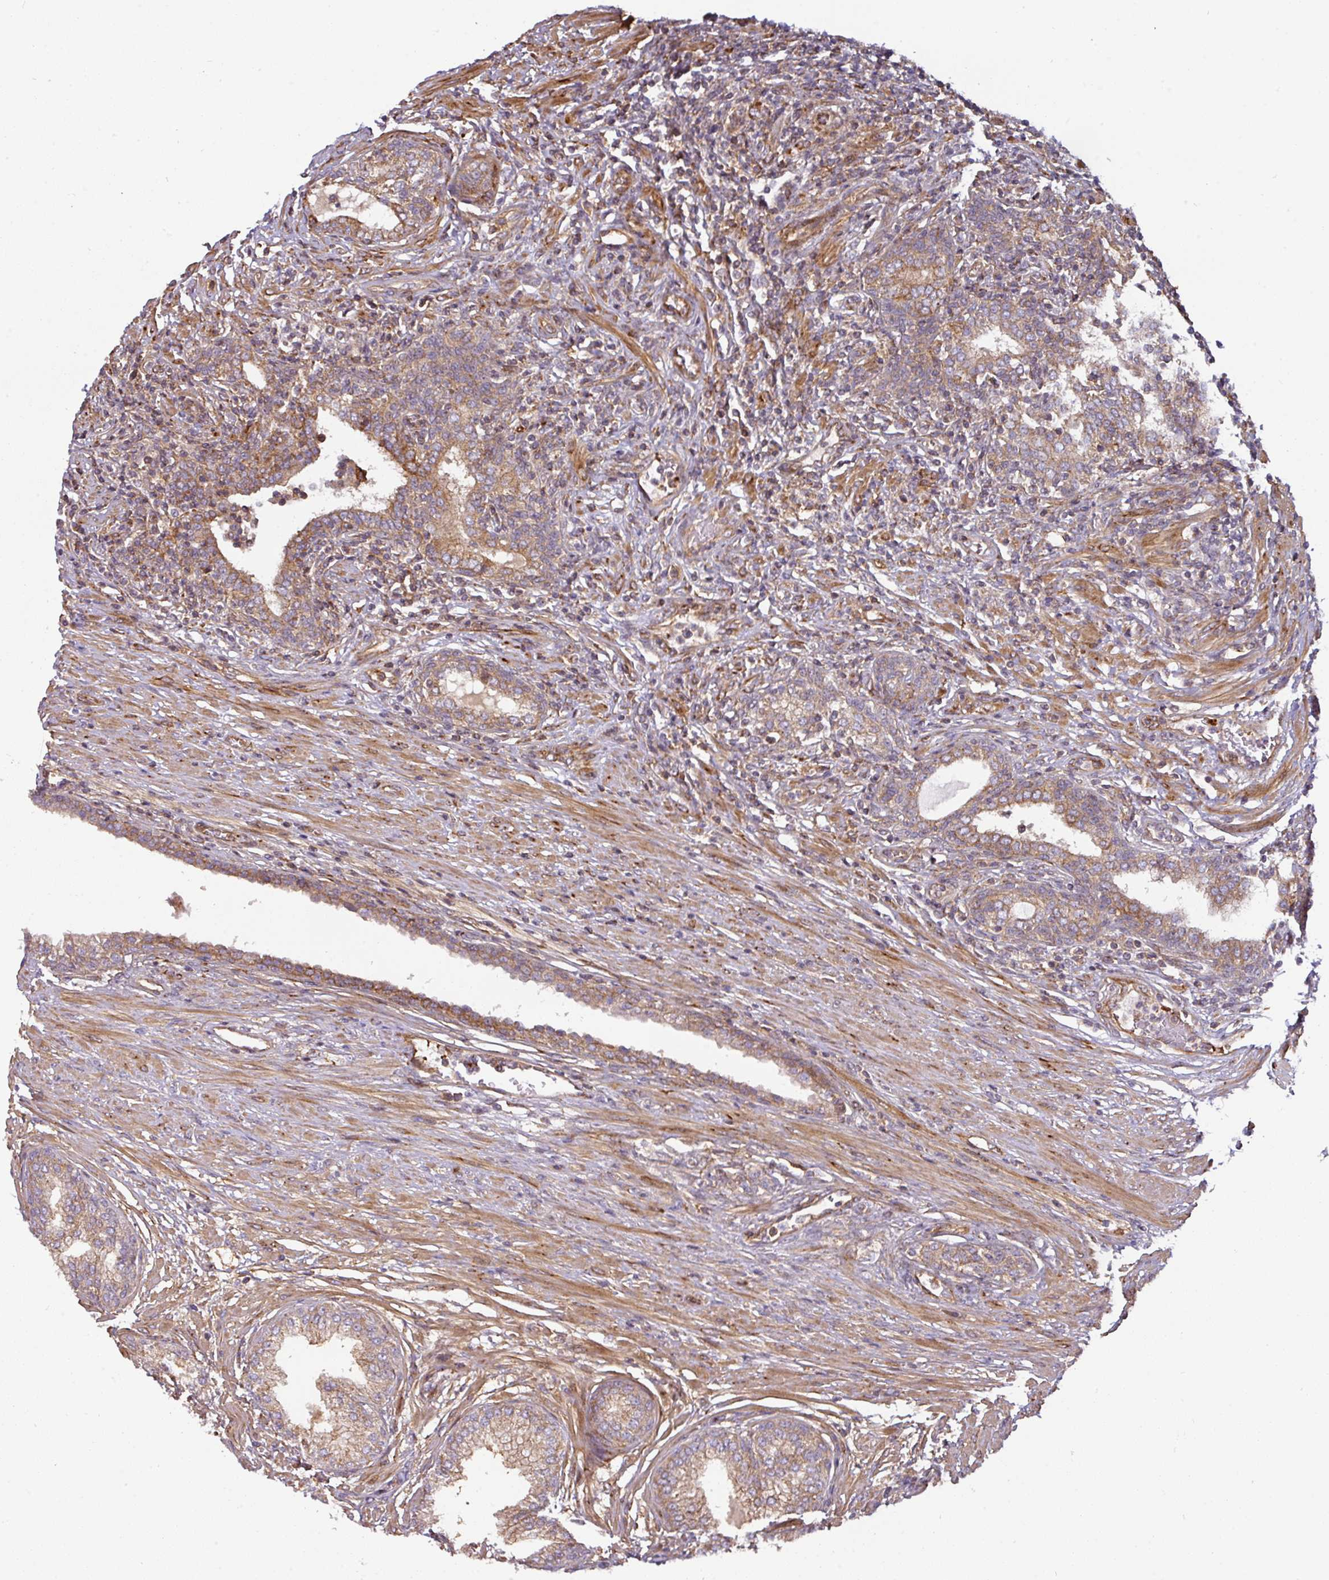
{"staining": {"intensity": "moderate", "quantity": ">75%", "location": "cytoplasmic/membranous"}, "tissue": "prostate cancer", "cell_type": "Tumor cells", "image_type": "cancer", "snomed": [{"axis": "morphology", "description": "Adenocarcinoma, High grade"}, {"axis": "topography", "description": "Prostate"}], "caption": "Prostate cancer (adenocarcinoma (high-grade)) stained with a protein marker reveals moderate staining in tumor cells.", "gene": "CASP2", "patient": {"sex": "male", "age": 67}}